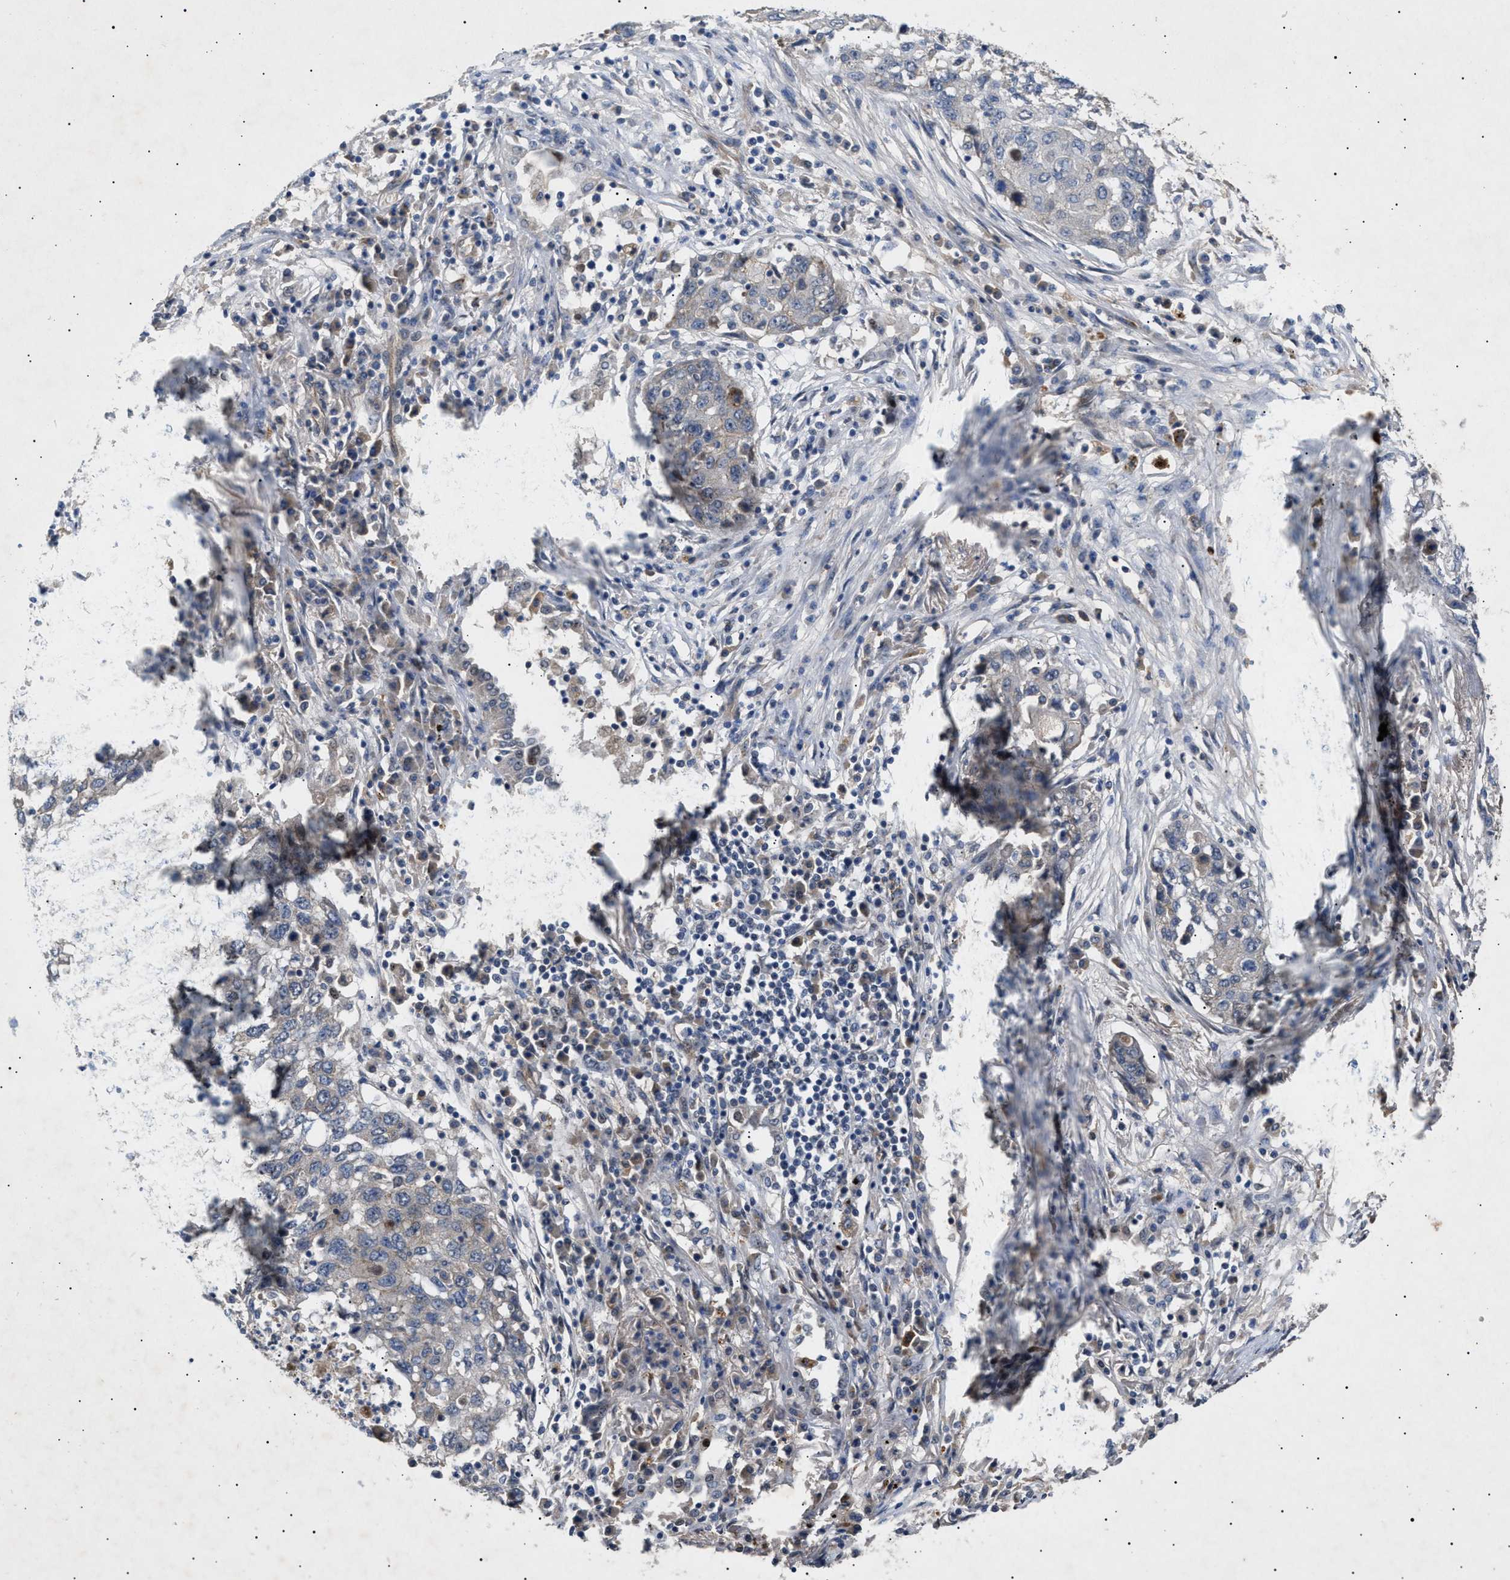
{"staining": {"intensity": "negative", "quantity": "none", "location": "none"}, "tissue": "lung cancer", "cell_type": "Tumor cells", "image_type": "cancer", "snomed": [{"axis": "morphology", "description": "Squamous cell carcinoma, NOS"}, {"axis": "topography", "description": "Lung"}], "caption": "This is a image of immunohistochemistry (IHC) staining of lung squamous cell carcinoma, which shows no staining in tumor cells.", "gene": "SIRT5", "patient": {"sex": "female", "age": 63}}